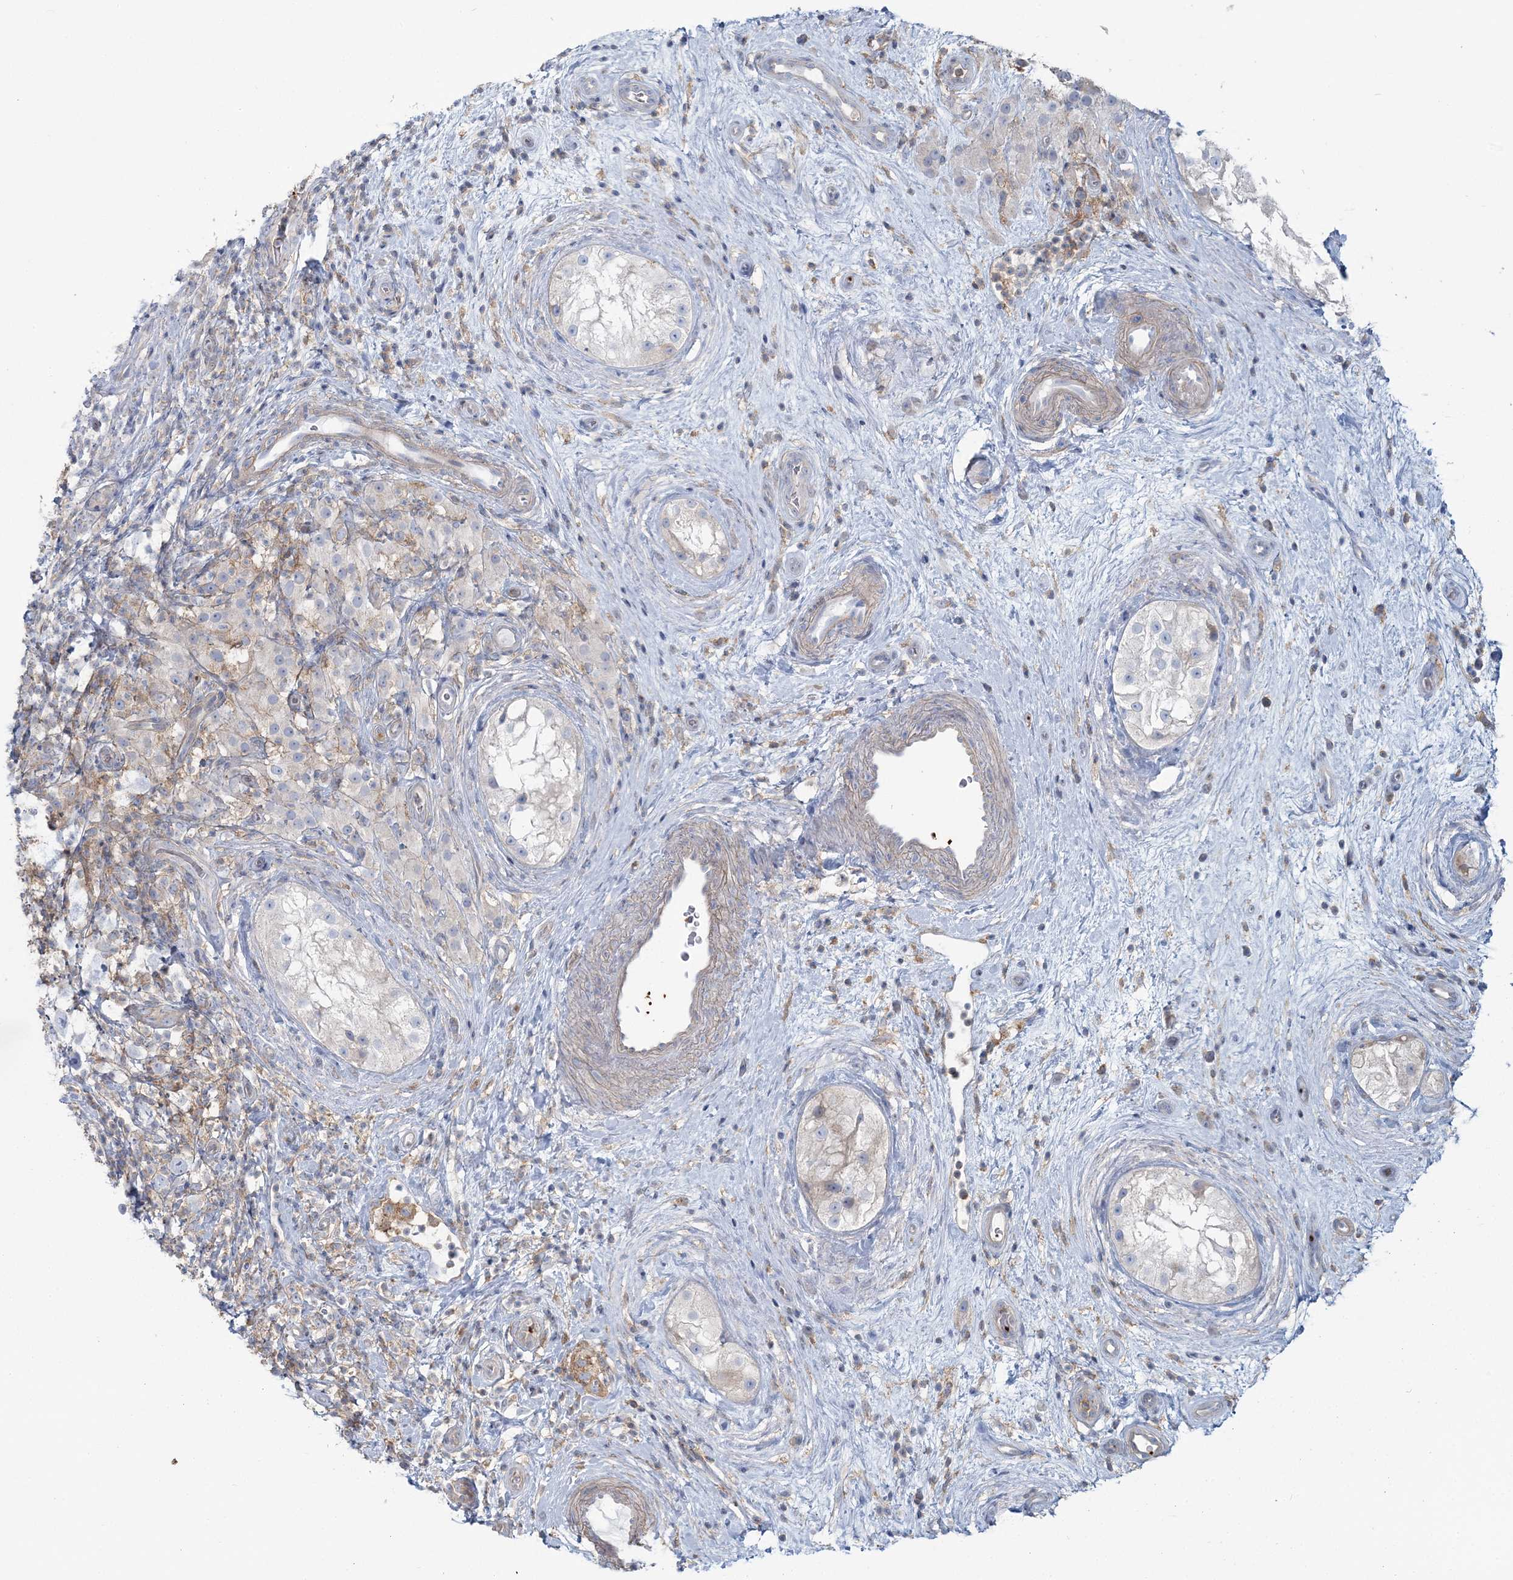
{"staining": {"intensity": "negative", "quantity": "none", "location": "none"}, "tissue": "testis cancer", "cell_type": "Tumor cells", "image_type": "cancer", "snomed": [{"axis": "morphology", "description": "Seminoma, NOS"}, {"axis": "topography", "description": "Testis"}], "caption": "Testis cancer (seminoma) stained for a protein using immunohistochemistry (IHC) reveals no staining tumor cells.", "gene": "CUEDC2", "patient": {"sex": "male", "age": 49}}